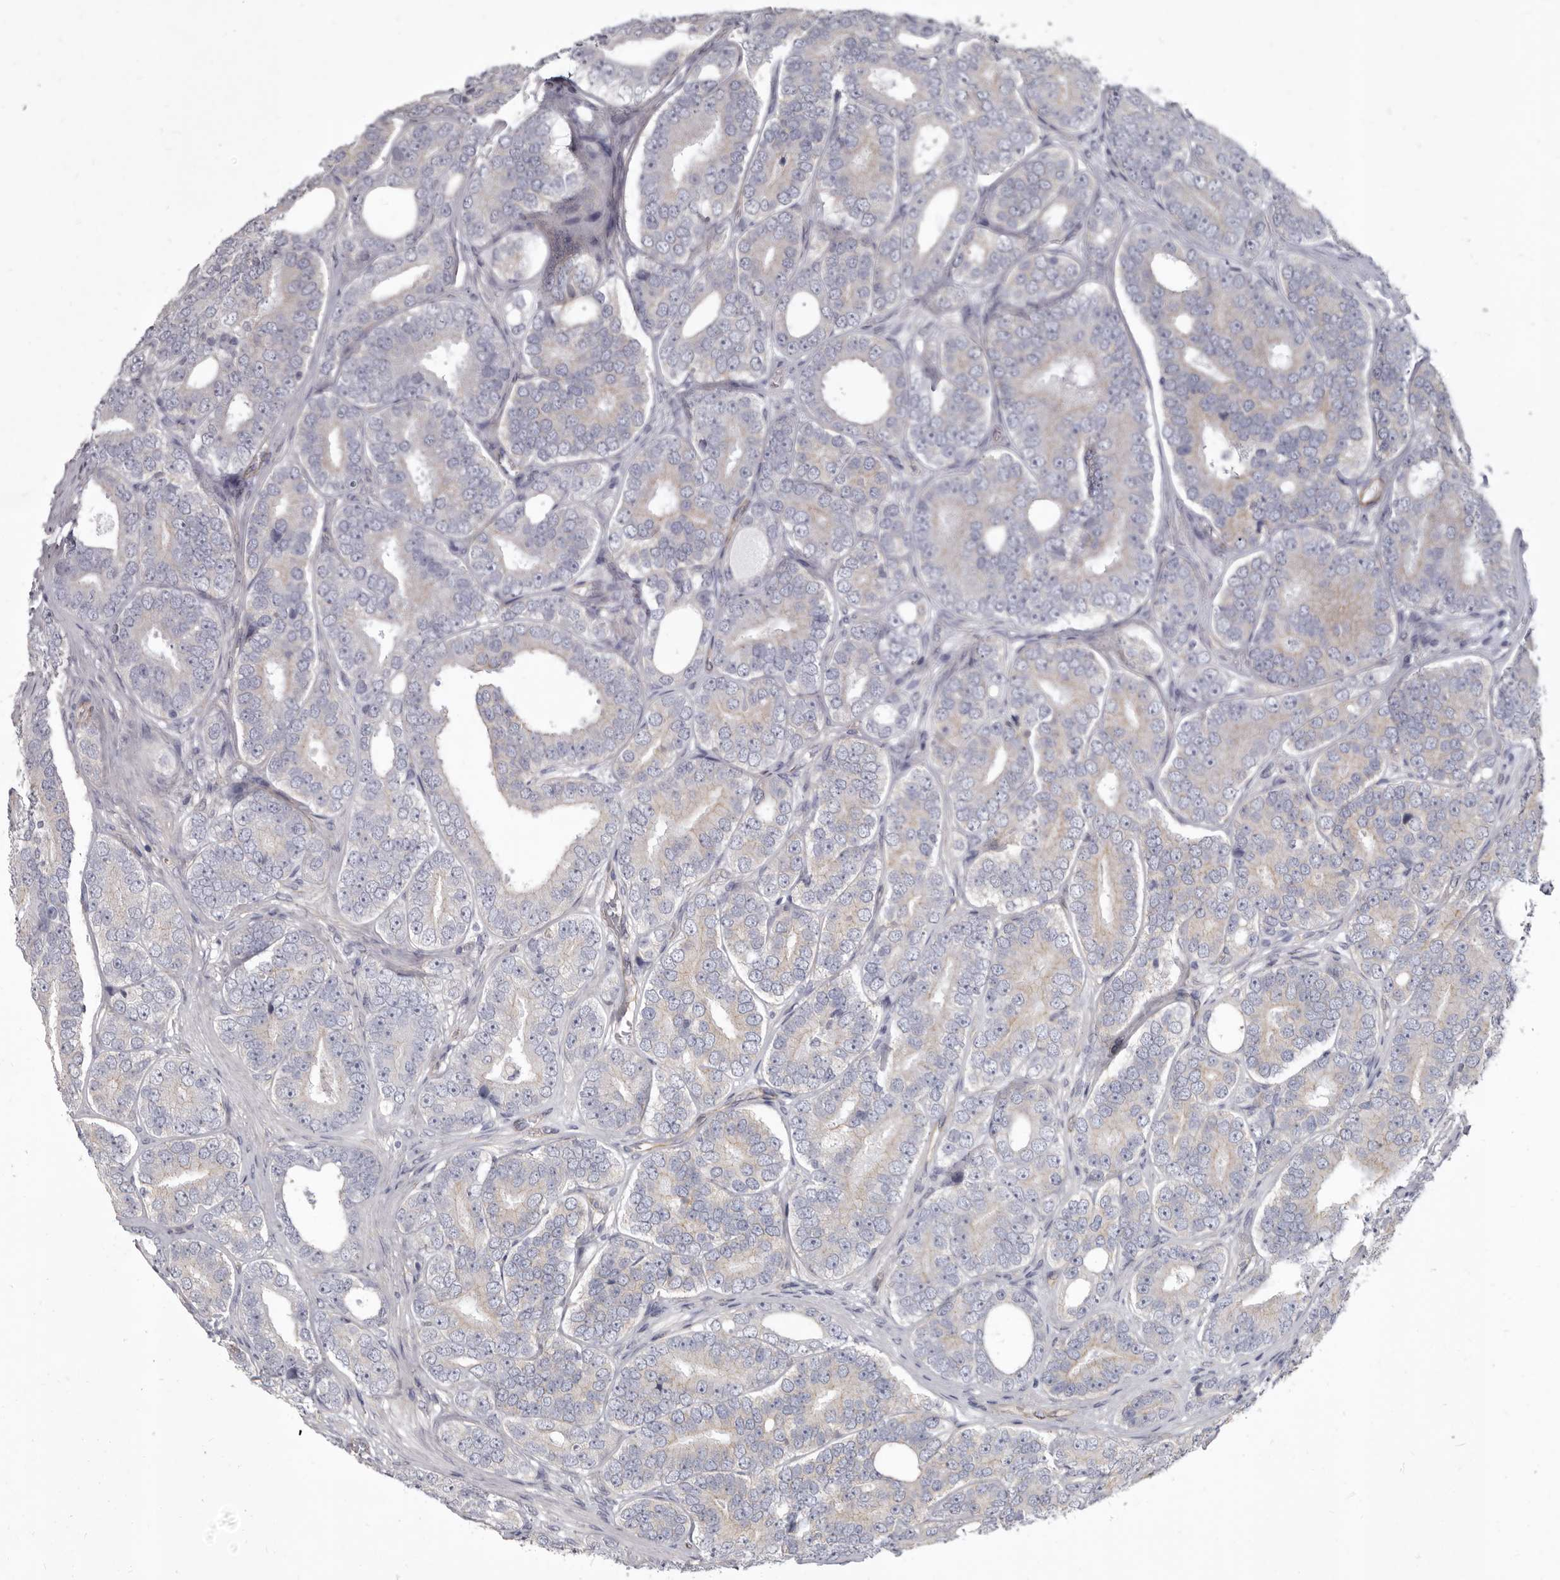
{"staining": {"intensity": "negative", "quantity": "none", "location": "none"}, "tissue": "prostate cancer", "cell_type": "Tumor cells", "image_type": "cancer", "snomed": [{"axis": "morphology", "description": "Adenocarcinoma, High grade"}, {"axis": "topography", "description": "Prostate"}], "caption": "IHC photomicrograph of prostate adenocarcinoma (high-grade) stained for a protein (brown), which demonstrates no expression in tumor cells.", "gene": "P2RX6", "patient": {"sex": "male", "age": 56}}